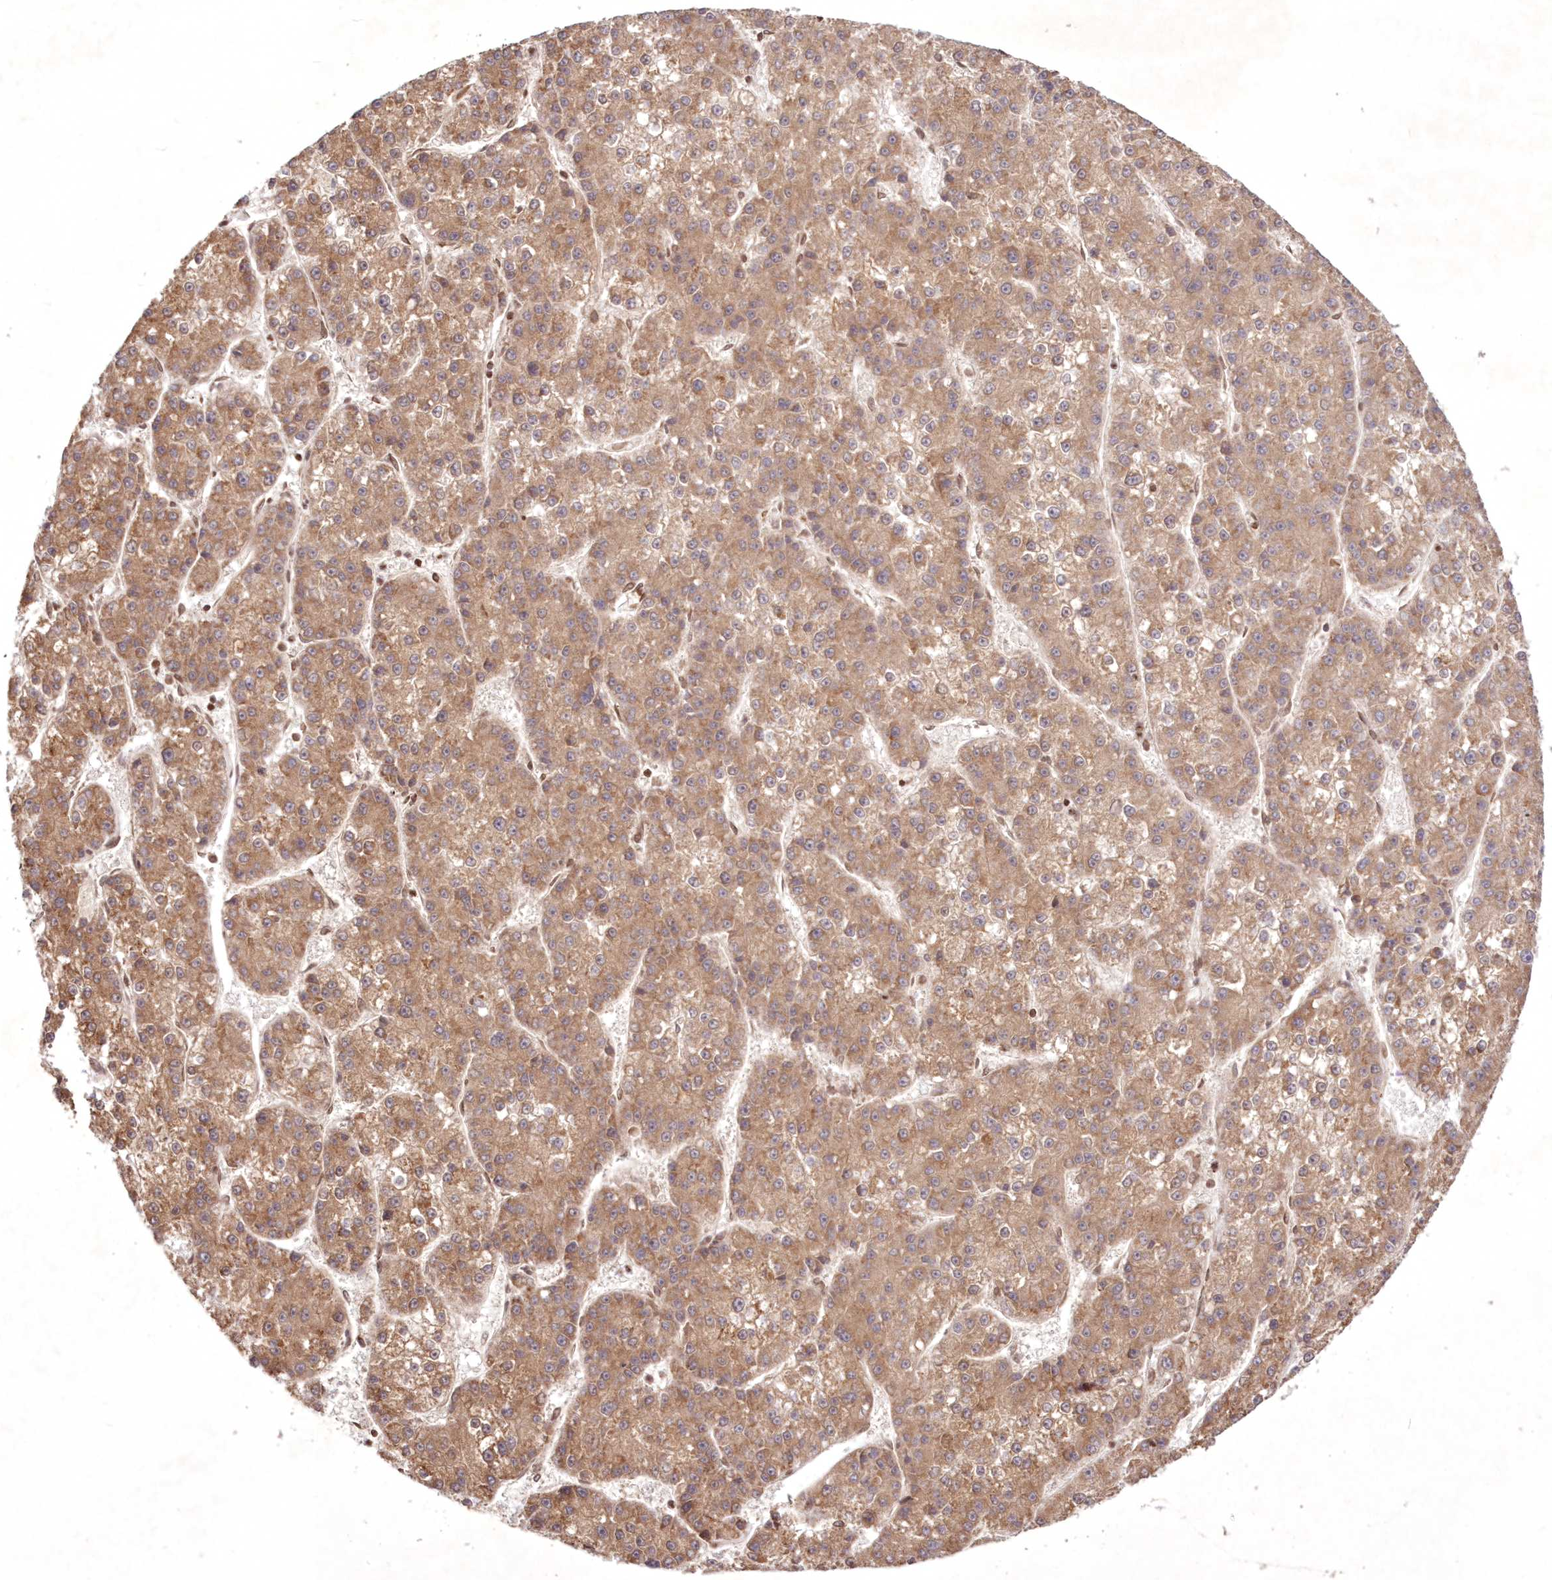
{"staining": {"intensity": "moderate", "quantity": ">75%", "location": "cytoplasmic/membranous"}, "tissue": "liver cancer", "cell_type": "Tumor cells", "image_type": "cancer", "snomed": [{"axis": "morphology", "description": "Carcinoma, Hepatocellular, NOS"}, {"axis": "topography", "description": "Liver"}], "caption": "Protein expression analysis of liver cancer shows moderate cytoplasmic/membranous expression in about >75% of tumor cells.", "gene": "DNAJC27", "patient": {"sex": "female", "age": 73}}